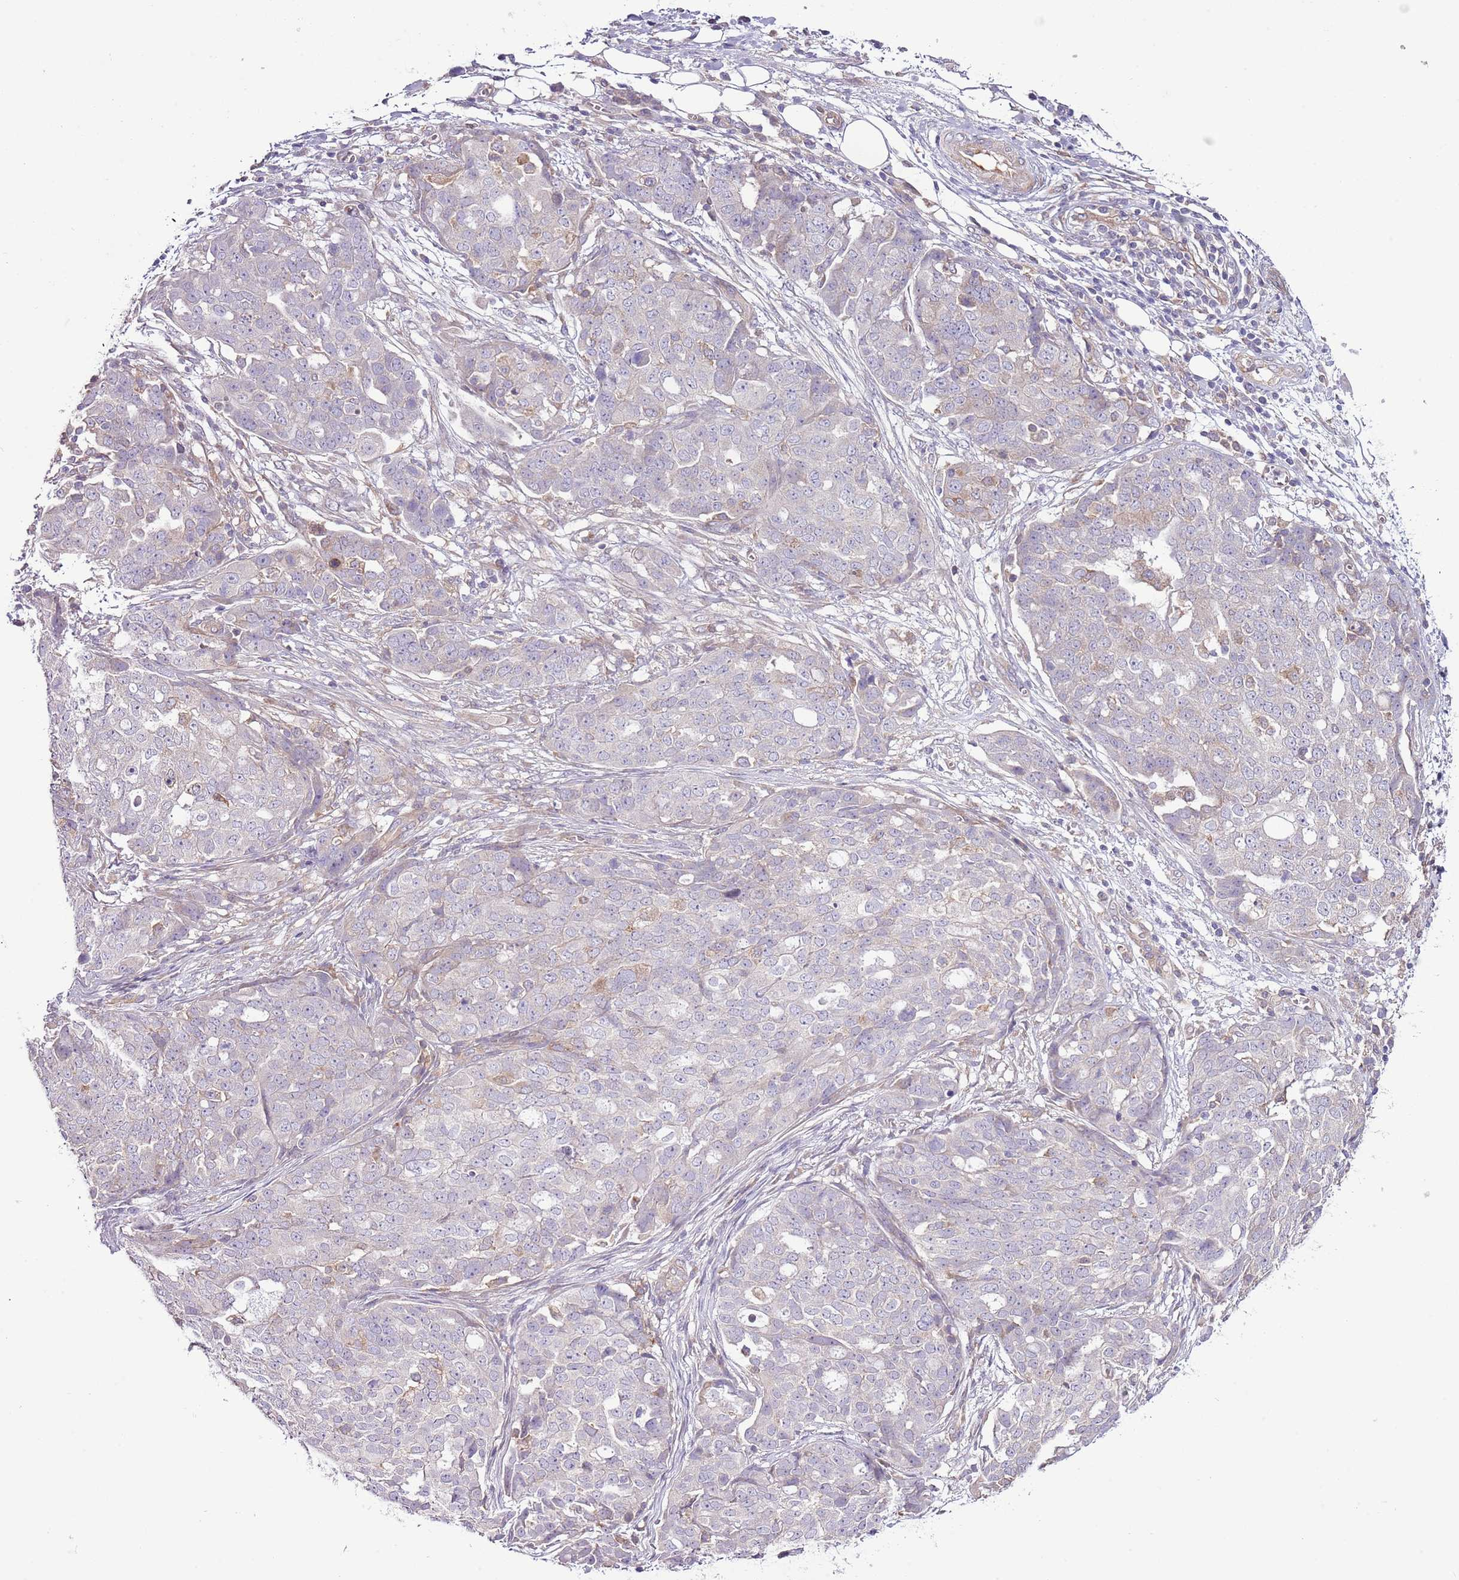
{"staining": {"intensity": "negative", "quantity": "none", "location": "none"}, "tissue": "ovarian cancer", "cell_type": "Tumor cells", "image_type": "cancer", "snomed": [{"axis": "morphology", "description": "Cystadenocarcinoma, serous, NOS"}, {"axis": "topography", "description": "Soft tissue"}, {"axis": "topography", "description": "Ovary"}], "caption": "High magnification brightfield microscopy of ovarian cancer (serous cystadenocarcinoma) stained with DAB (3,3'-diaminobenzidine) (brown) and counterstained with hematoxylin (blue): tumor cells show no significant positivity.", "gene": "LPIN2", "patient": {"sex": "female", "age": 57}}